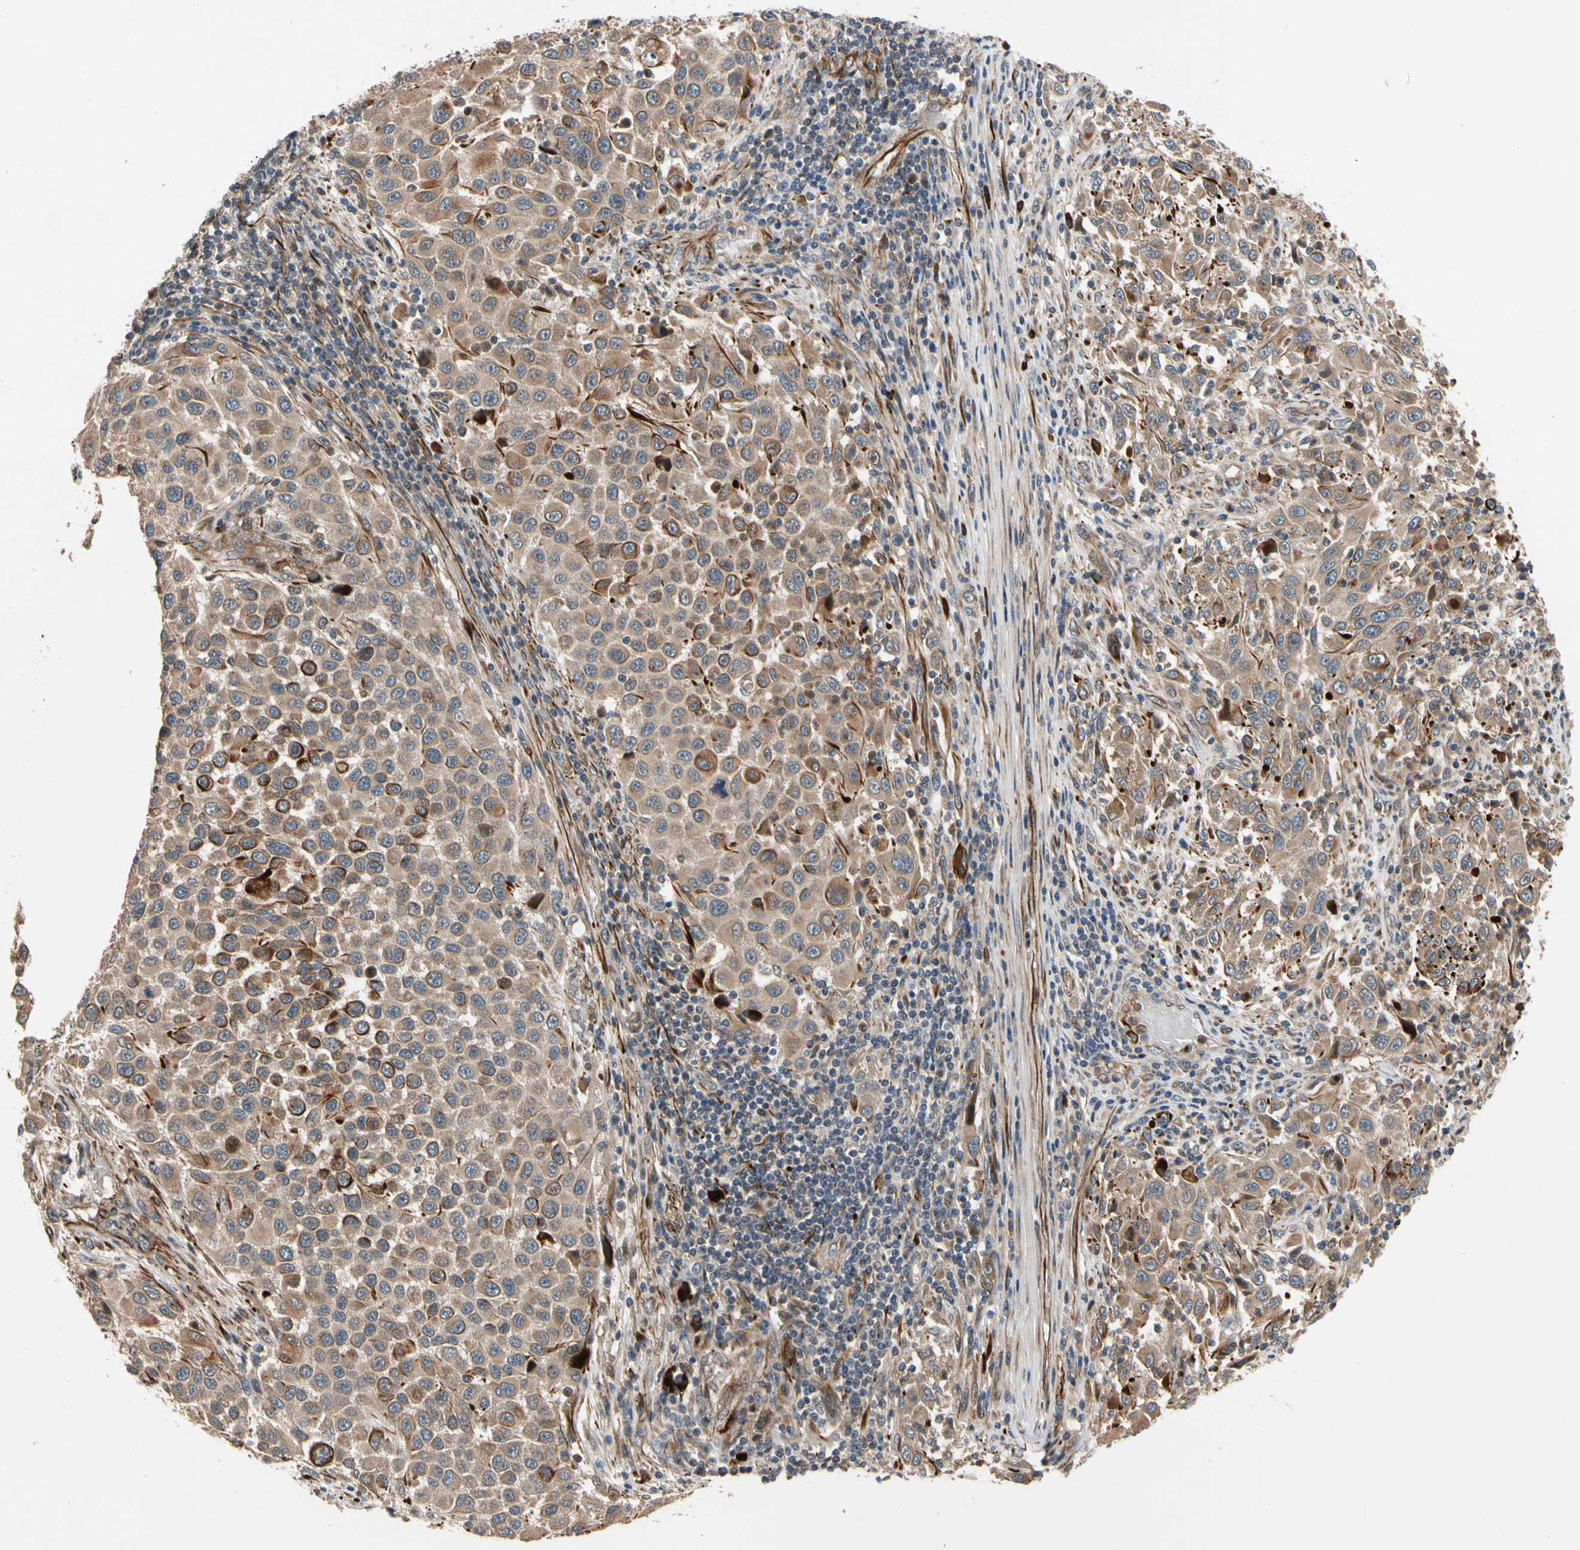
{"staining": {"intensity": "moderate", "quantity": ">75%", "location": "cytoplasmic/membranous"}, "tissue": "melanoma", "cell_type": "Tumor cells", "image_type": "cancer", "snomed": [{"axis": "morphology", "description": "Malignant melanoma, Metastatic site"}, {"axis": "topography", "description": "Lymph node"}], "caption": "Malignant melanoma (metastatic site) stained for a protein (brown) displays moderate cytoplasmic/membranous positive expression in about >75% of tumor cells.", "gene": "FGD6", "patient": {"sex": "male", "age": 61}}